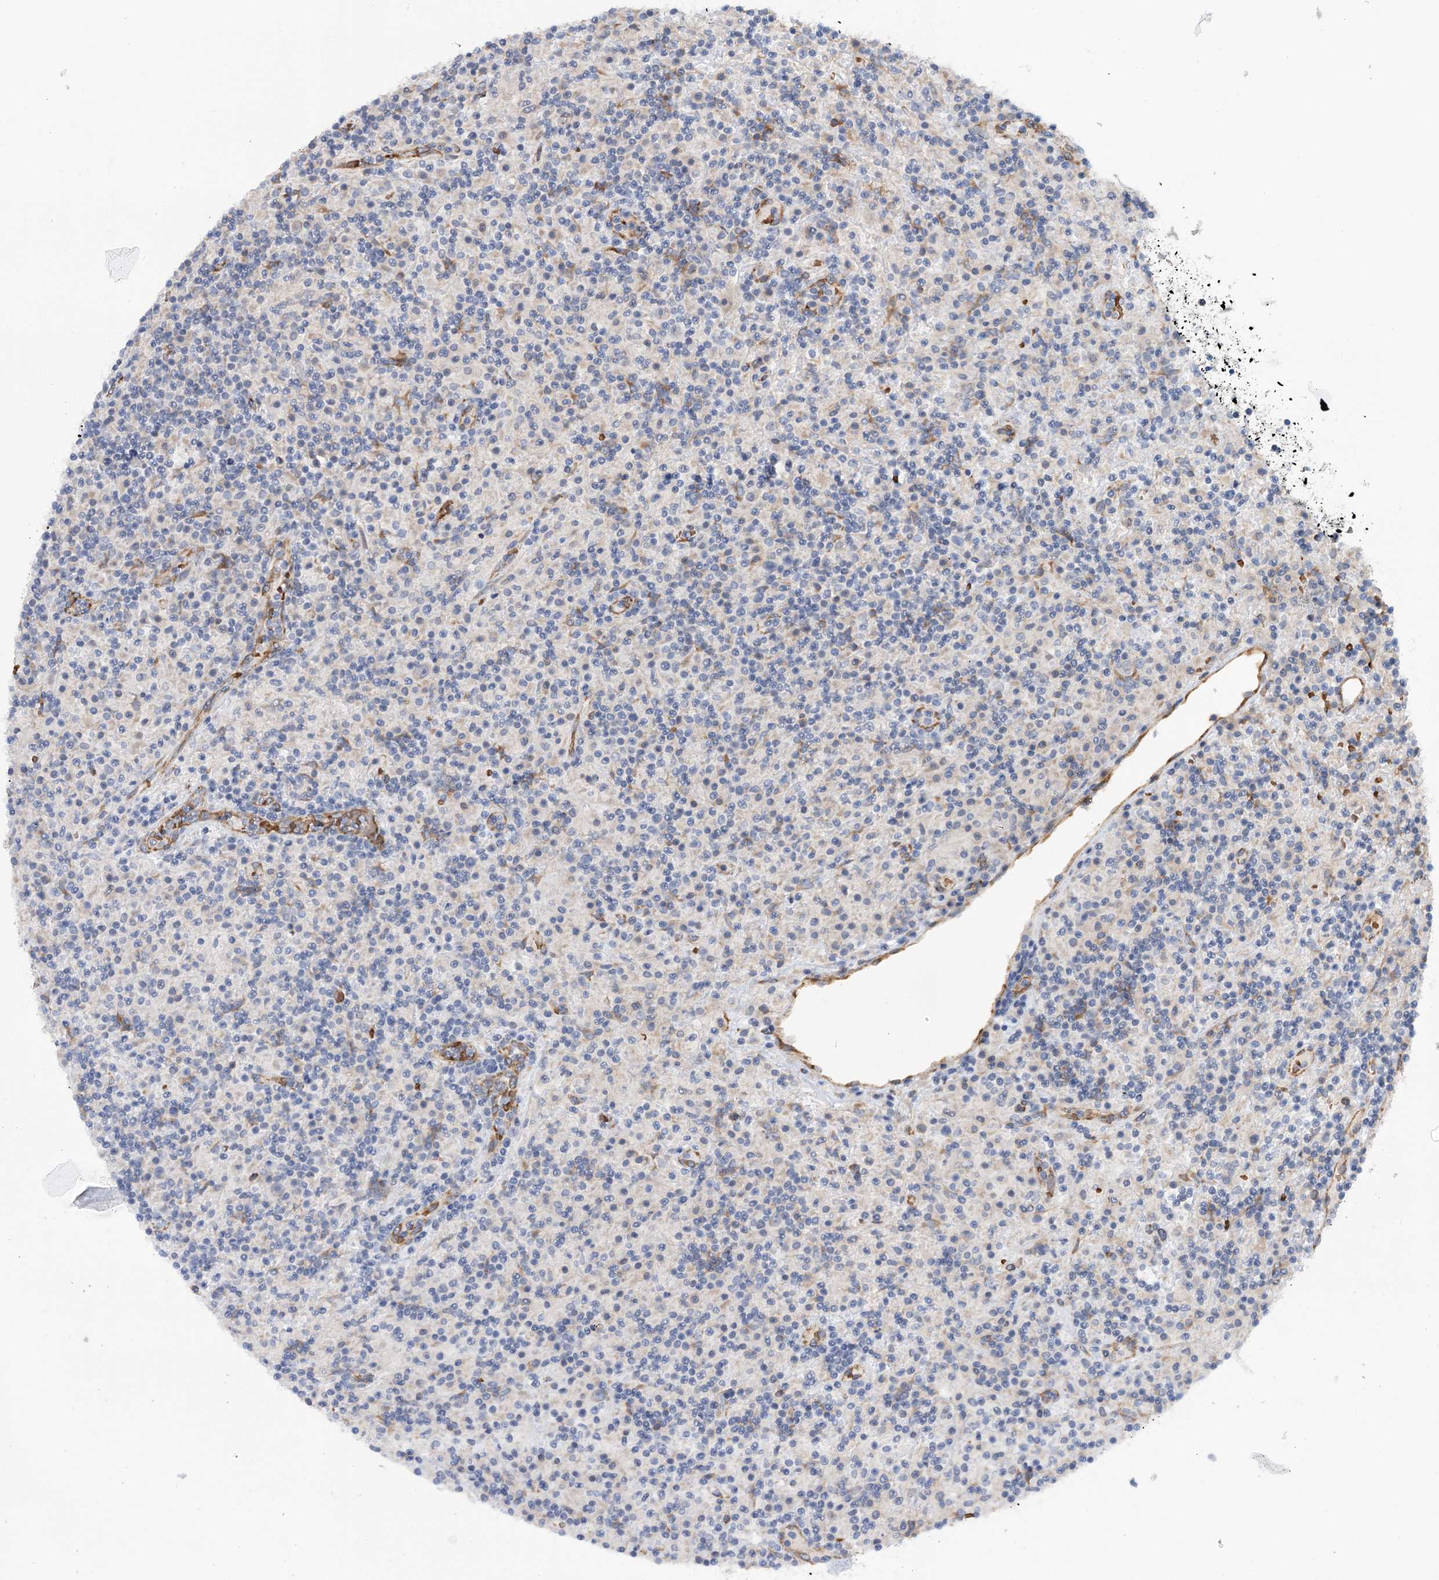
{"staining": {"intensity": "negative", "quantity": "none", "location": "none"}, "tissue": "lymphoma", "cell_type": "Tumor cells", "image_type": "cancer", "snomed": [{"axis": "morphology", "description": "Hodgkin's disease, NOS"}, {"axis": "topography", "description": "Lymph node"}], "caption": "An IHC image of lymphoma is shown. There is no staining in tumor cells of lymphoma.", "gene": "CIB4", "patient": {"sex": "male", "age": 70}}